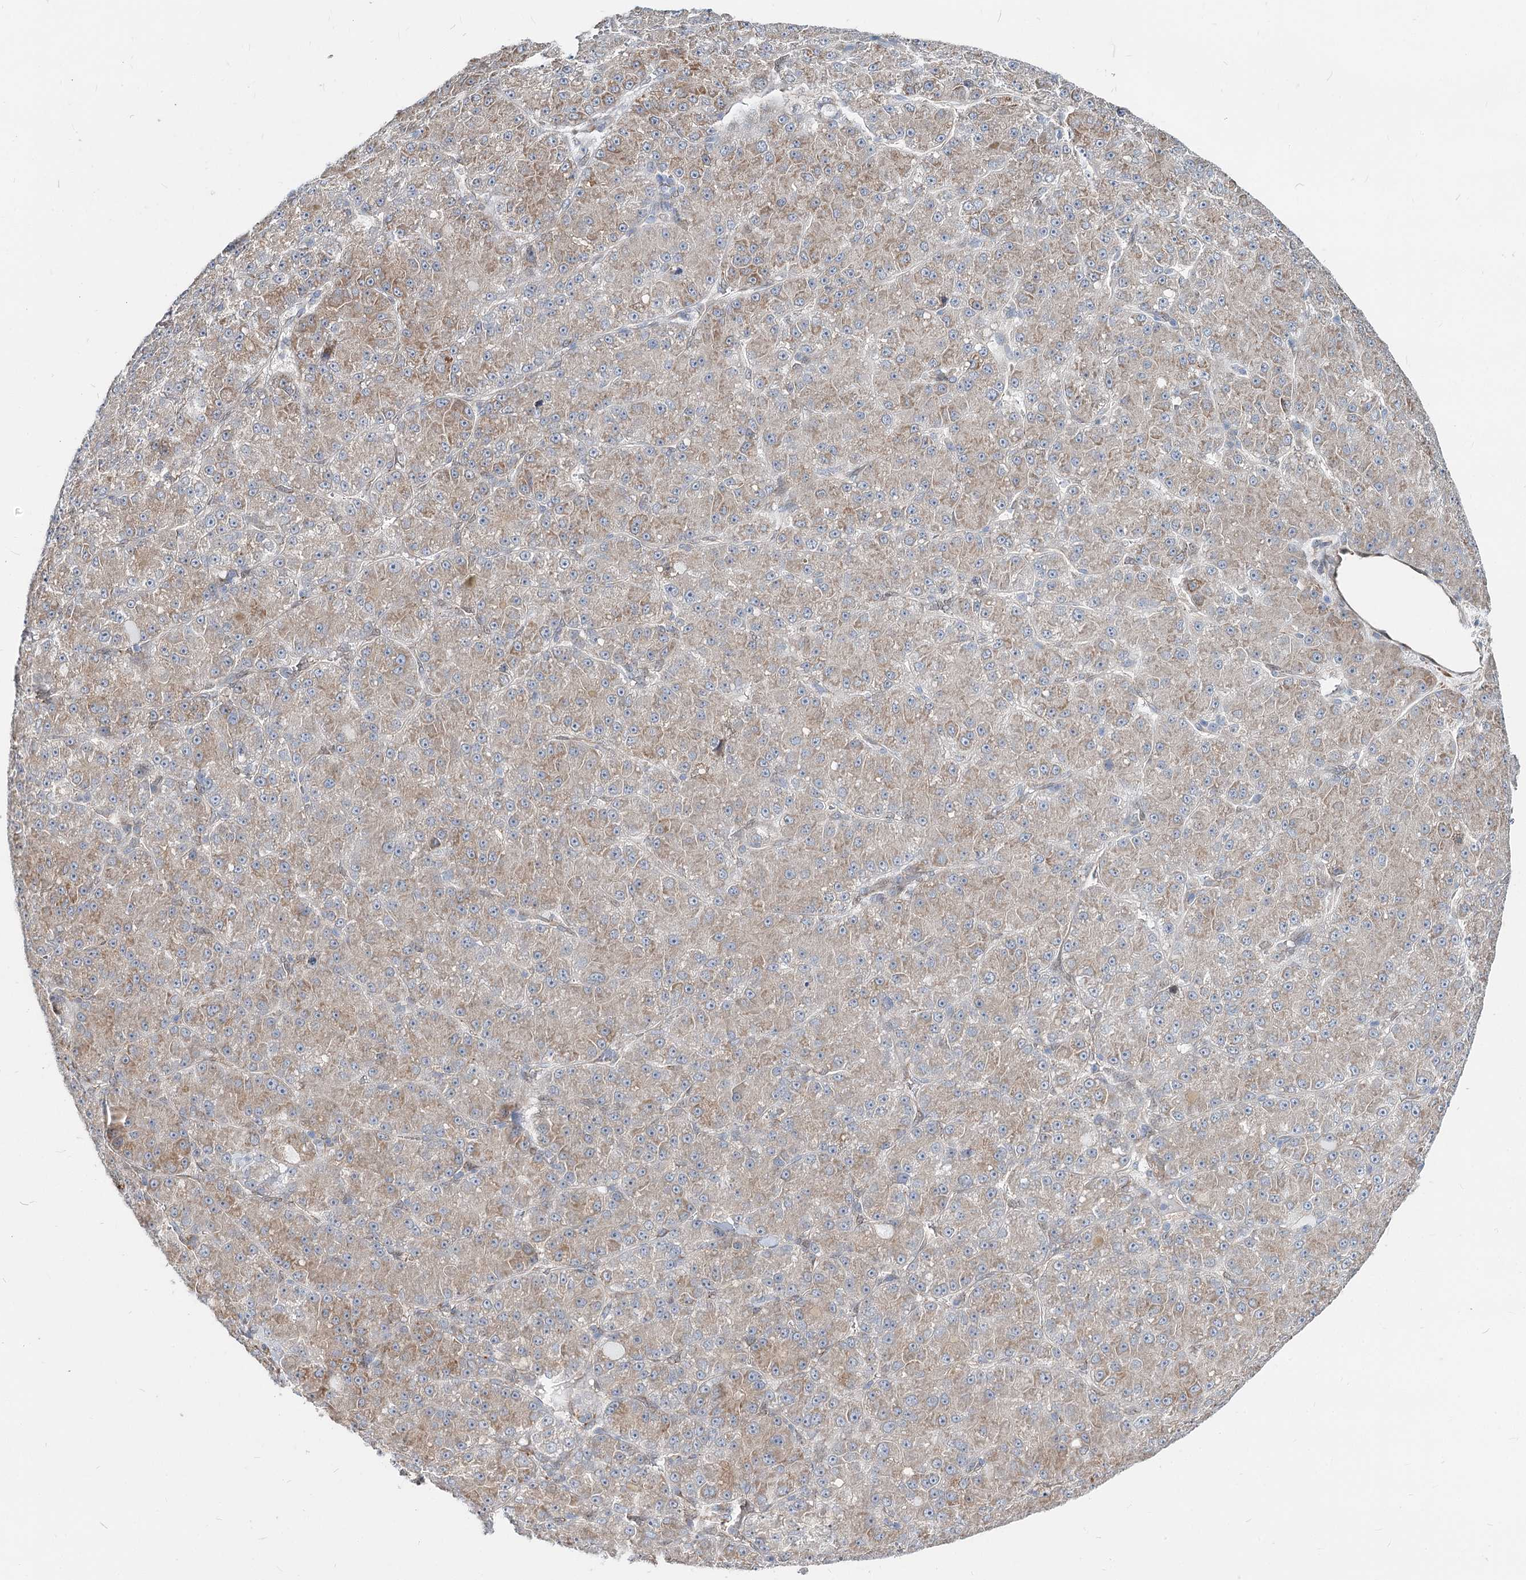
{"staining": {"intensity": "weak", "quantity": "25%-75%", "location": "cytoplasmic/membranous"}, "tissue": "liver cancer", "cell_type": "Tumor cells", "image_type": "cancer", "snomed": [{"axis": "morphology", "description": "Carcinoma, Hepatocellular, NOS"}, {"axis": "topography", "description": "Liver"}], "caption": "IHC image of neoplastic tissue: human liver cancer stained using immunohistochemistry exhibits low levels of weak protein expression localized specifically in the cytoplasmic/membranous of tumor cells, appearing as a cytoplasmic/membranous brown color.", "gene": "SPART", "patient": {"sex": "male", "age": 67}}